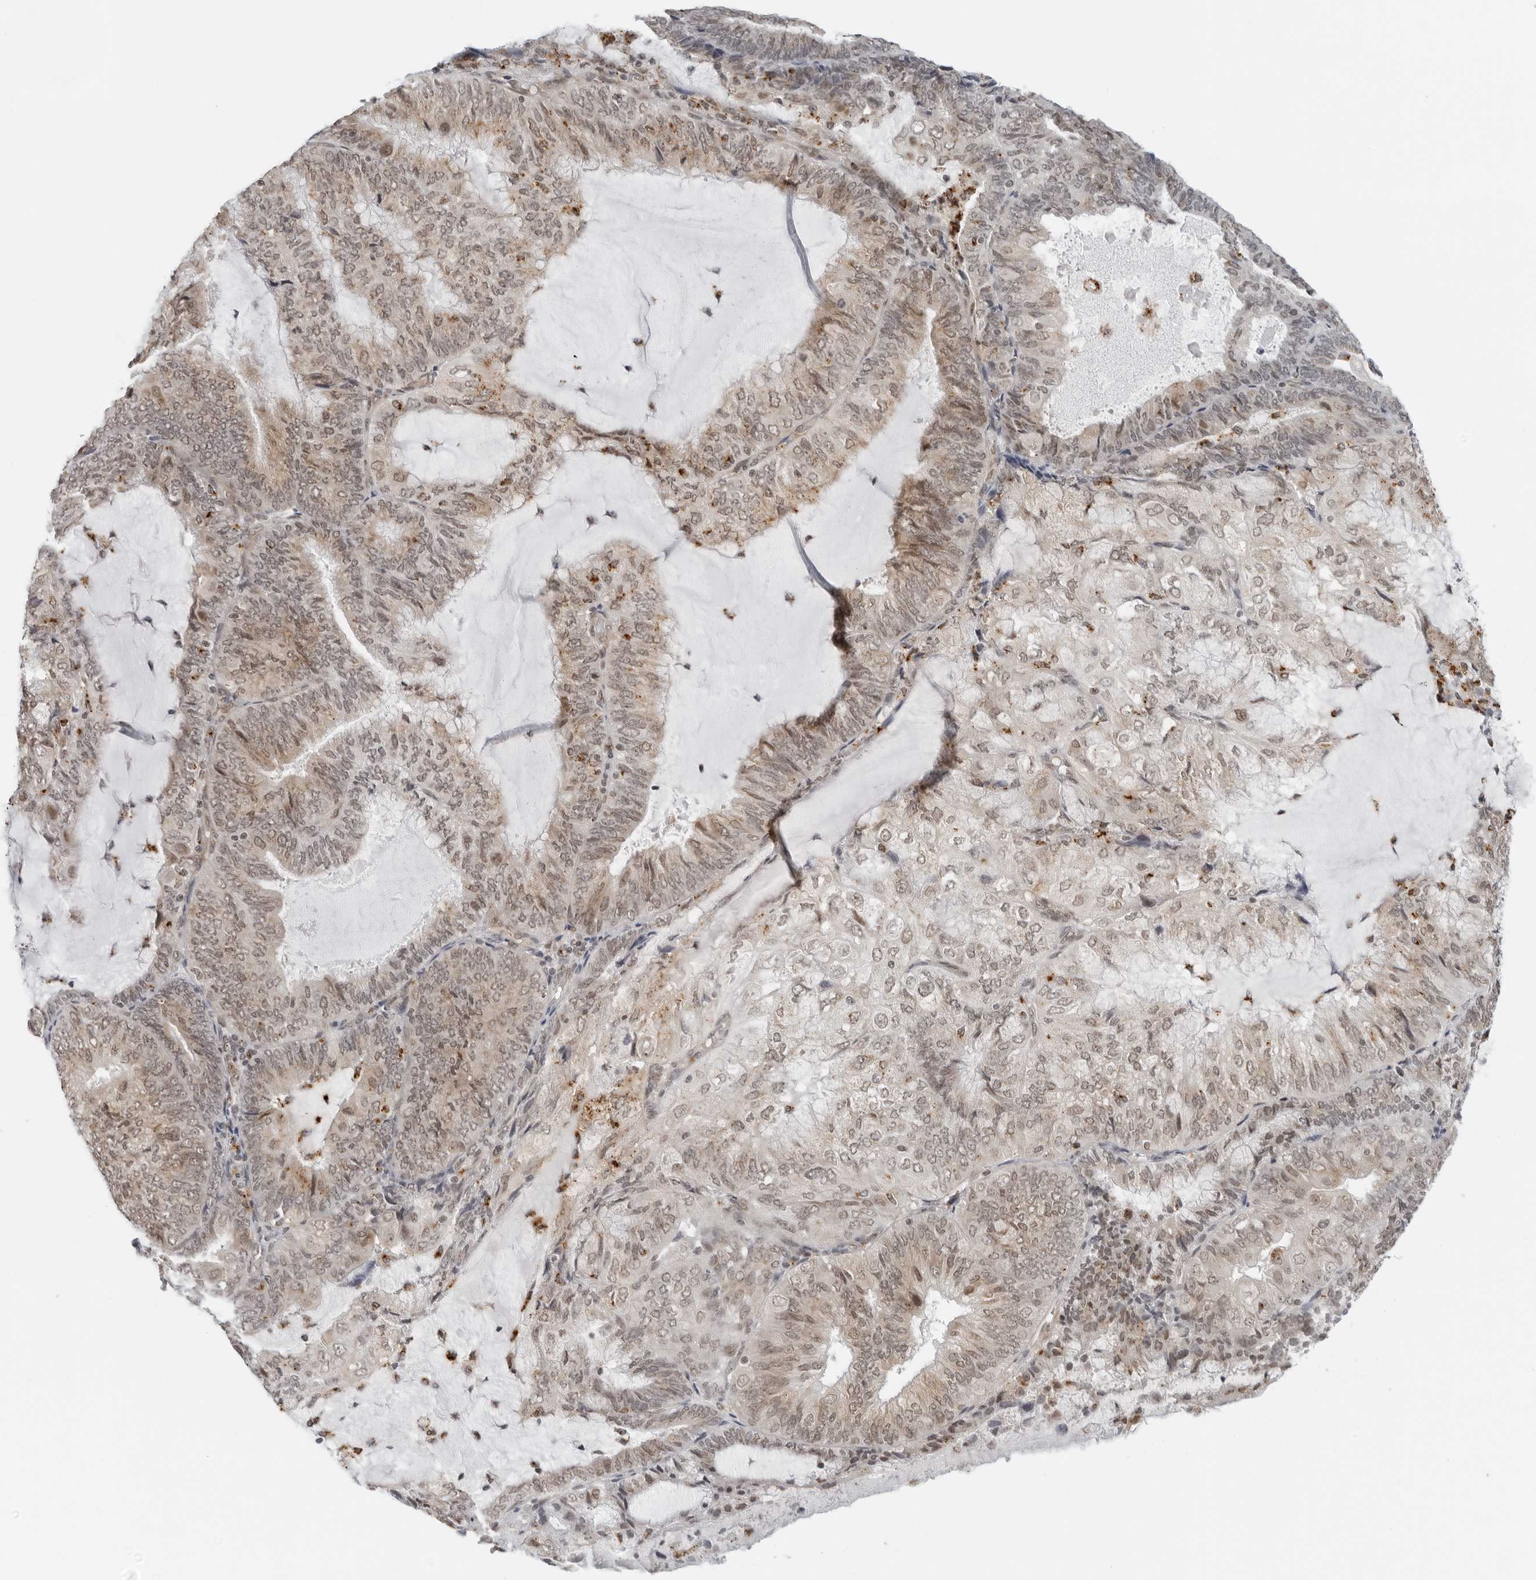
{"staining": {"intensity": "moderate", "quantity": ">75%", "location": "nuclear"}, "tissue": "endometrial cancer", "cell_type": "Tumor cells", "image_type": "cancer", "snomed": [{"axis": "morphology", "description": "Adenocarcinoma, NOS"}, {"axis": "topography", "description": "Endometrium"}], "caption": "Immunohistochemical staining of human adenocarcinoma (endometrial) shows medium levels of moderate nuclear protein expression in approximately >75% of tumor cells. The protein of interest is stained brown, and the nuclei are stained in blue (DAB IHC with brightfield microscopy, high magnification).", "gene": "TOX4", "patient": {"sex": "female", "age": 81}}